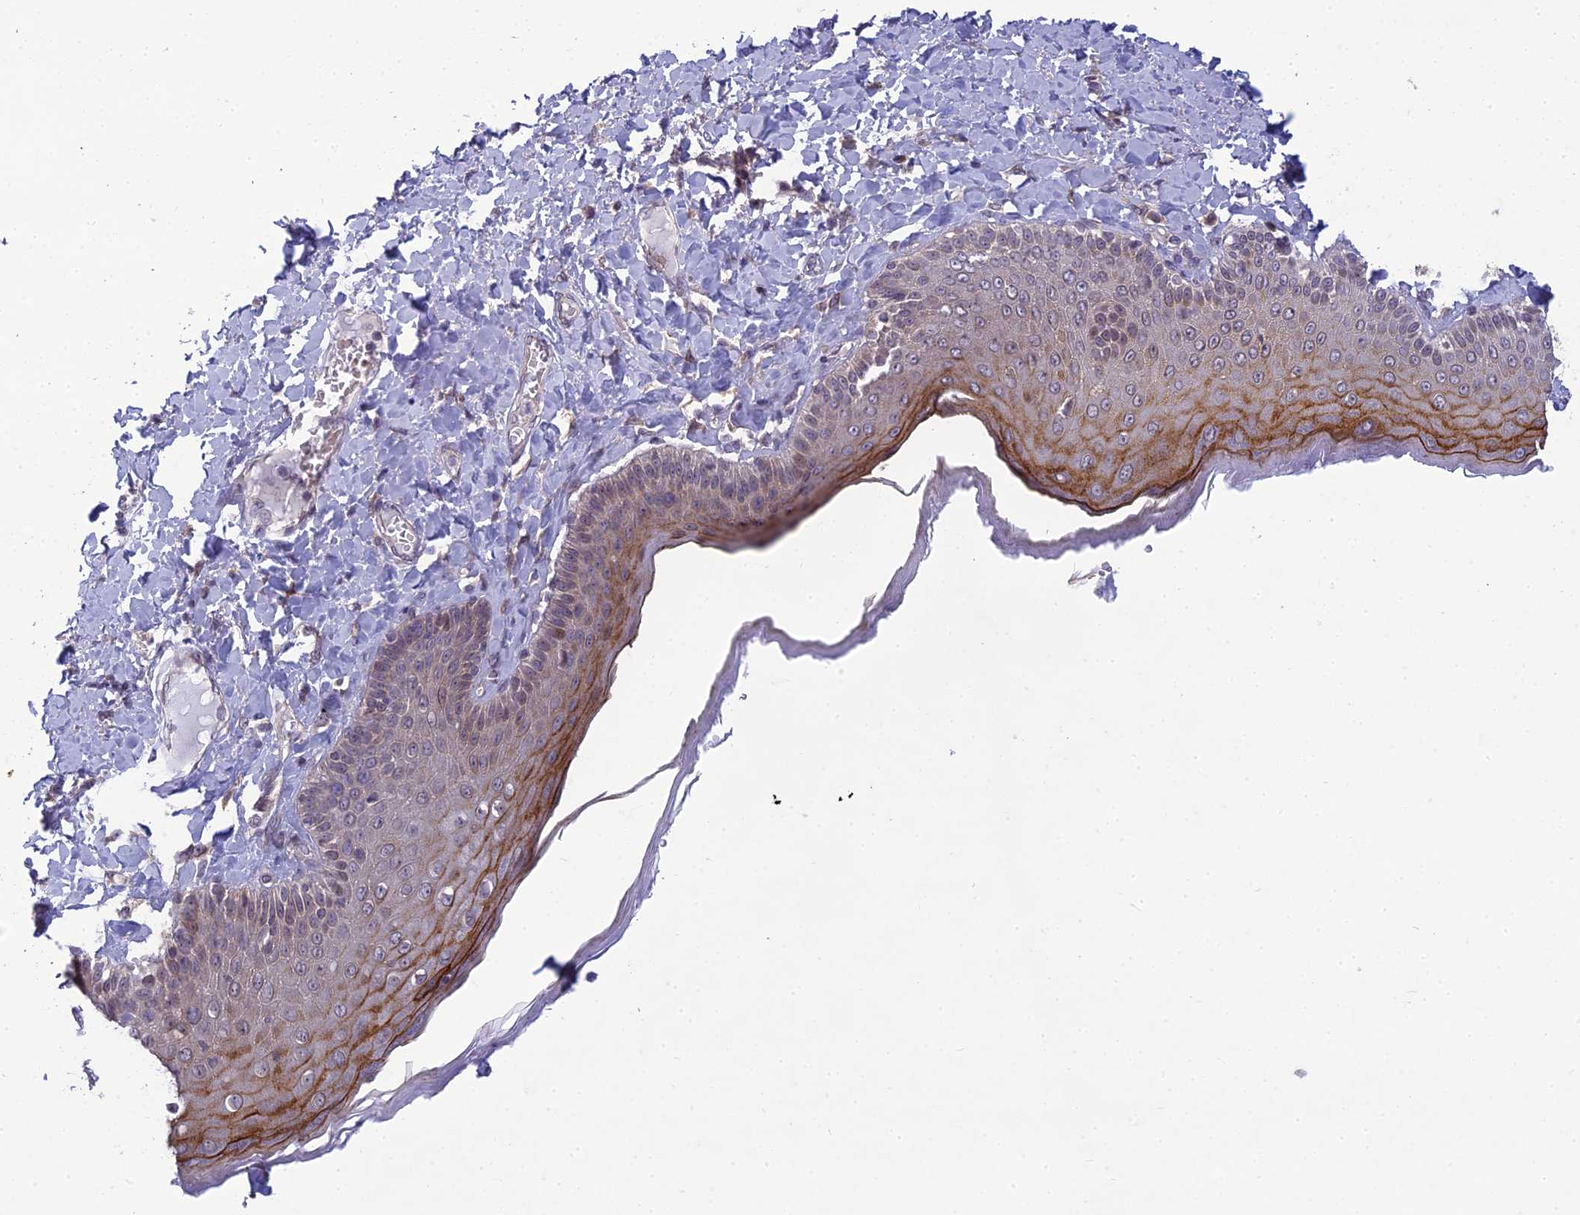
{"staining": {"intensity": "strong", "quantity": "25%-75%", "location": "cytoplasmic/membranous,nuclear"}, "tissue": "skin", "cell_type": "Epidermal cells", "image_type": "normal", "snomed": [{"axis": "morphology", "description": "Normal tissue, NOS"}, {"axis": "topography", "description": "Anal"}], "caption": "Immunohistochemistry of benign skin demonstrates high levels of strong cytoplasmic/membranous,nuclear expression in approximately 25%-75% of epidermal cells. Nuclei are stained in blue.", "gene": "DTX2", "patient": {"sex": "male", "age": 69}}